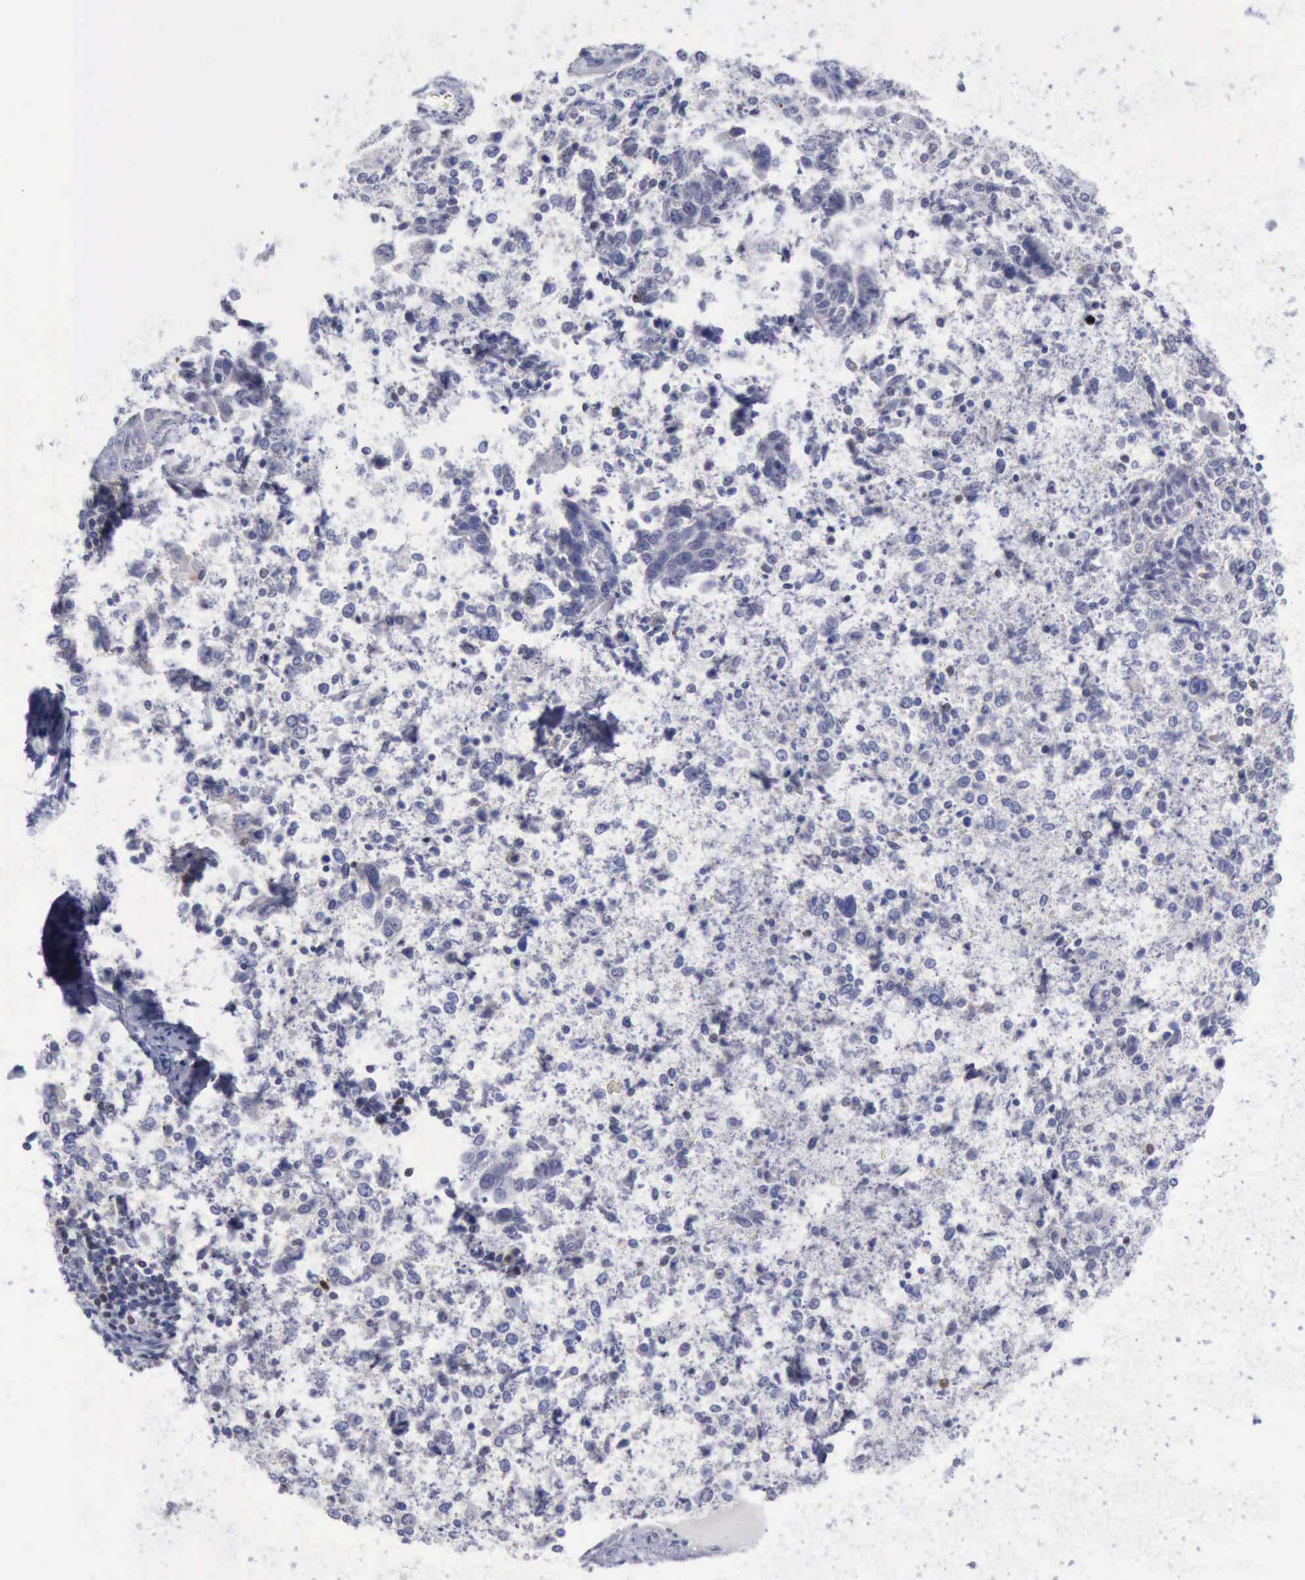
{"staining": {"intensity": "negative", "quantity": "none", "location": "none"}, "tissue": "cervical cancer", "cell_type": "Tumor cells", "image_type": "cancer", "snomed": [{"axis": "morphology", "description": "Squamous cell carcinoma, NOS"}, {"axis": "topography", "description": "Cervix"}], "caption": "This image is of cervical cancer (squamous cell carcinoma) stained with immunohistochemistry to label a protein in brown with the nuclei are counter-stained blue. There is no positivity in tumor cells. (Brightfield microscopy of DAB IHC at high magnification).", "gene": "SATB2", "patient": {"sex": "female", "age": 33}}